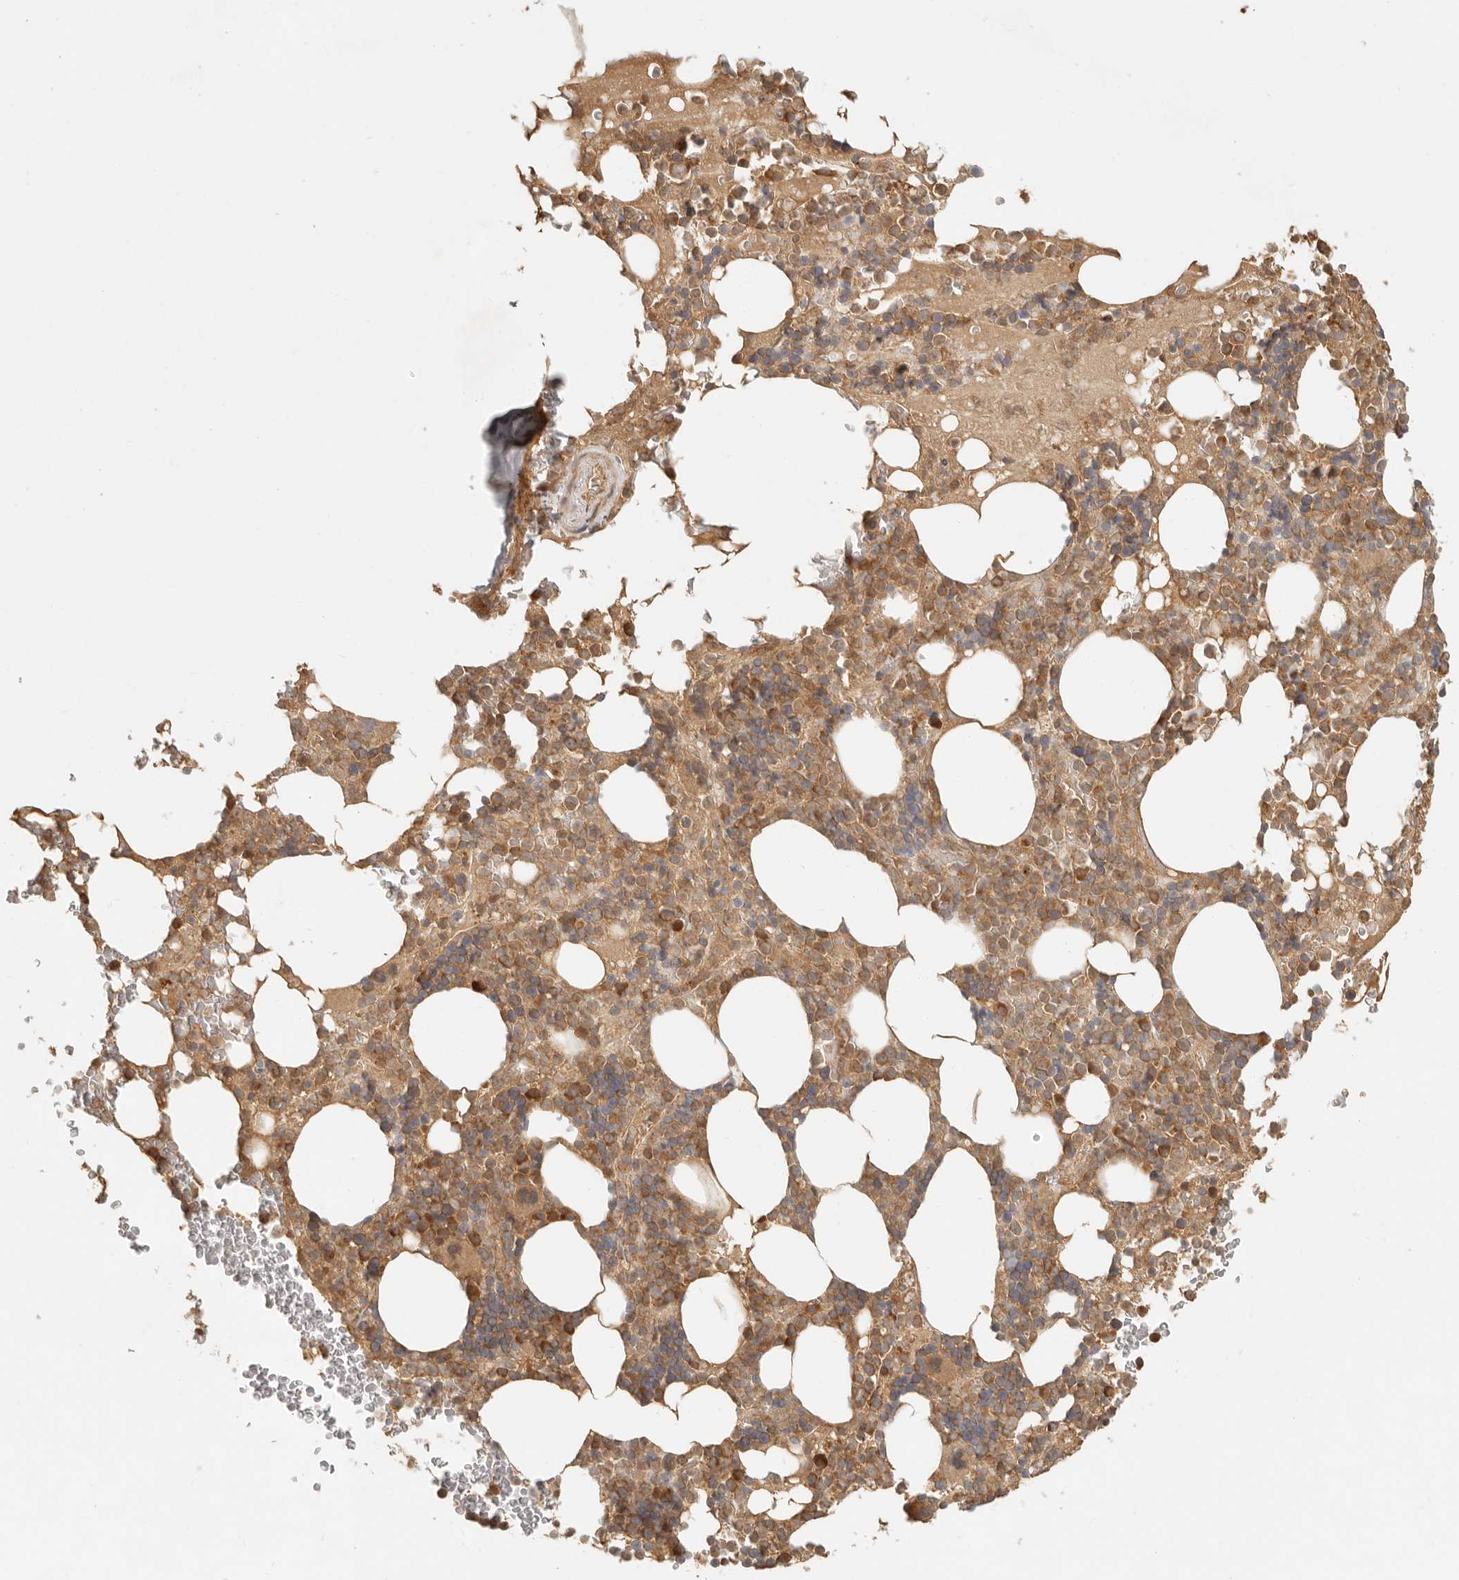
{"staining": {"intensity": "moderate", "quantity": ">75%", "location": "cytoplasmic/membranous"}, "tissue": "bone marrow", "cell_type": "Hematopoietic cells", "image_type": "normal", "snomed": [{"axis": "morphology", "description": "Normal tissue, NOS"}, {"axis": "topography", "description": "Bone marrow"}], "caption": "A brown stain shows moderate cytoplasmic/membranous positivity of a protein in hematopoietic cells of unremarkable human bone marrow. Nuclei are stained in blue.", "gene": "ANKRD61", "patient": {"sex": "male", "age": 58}}